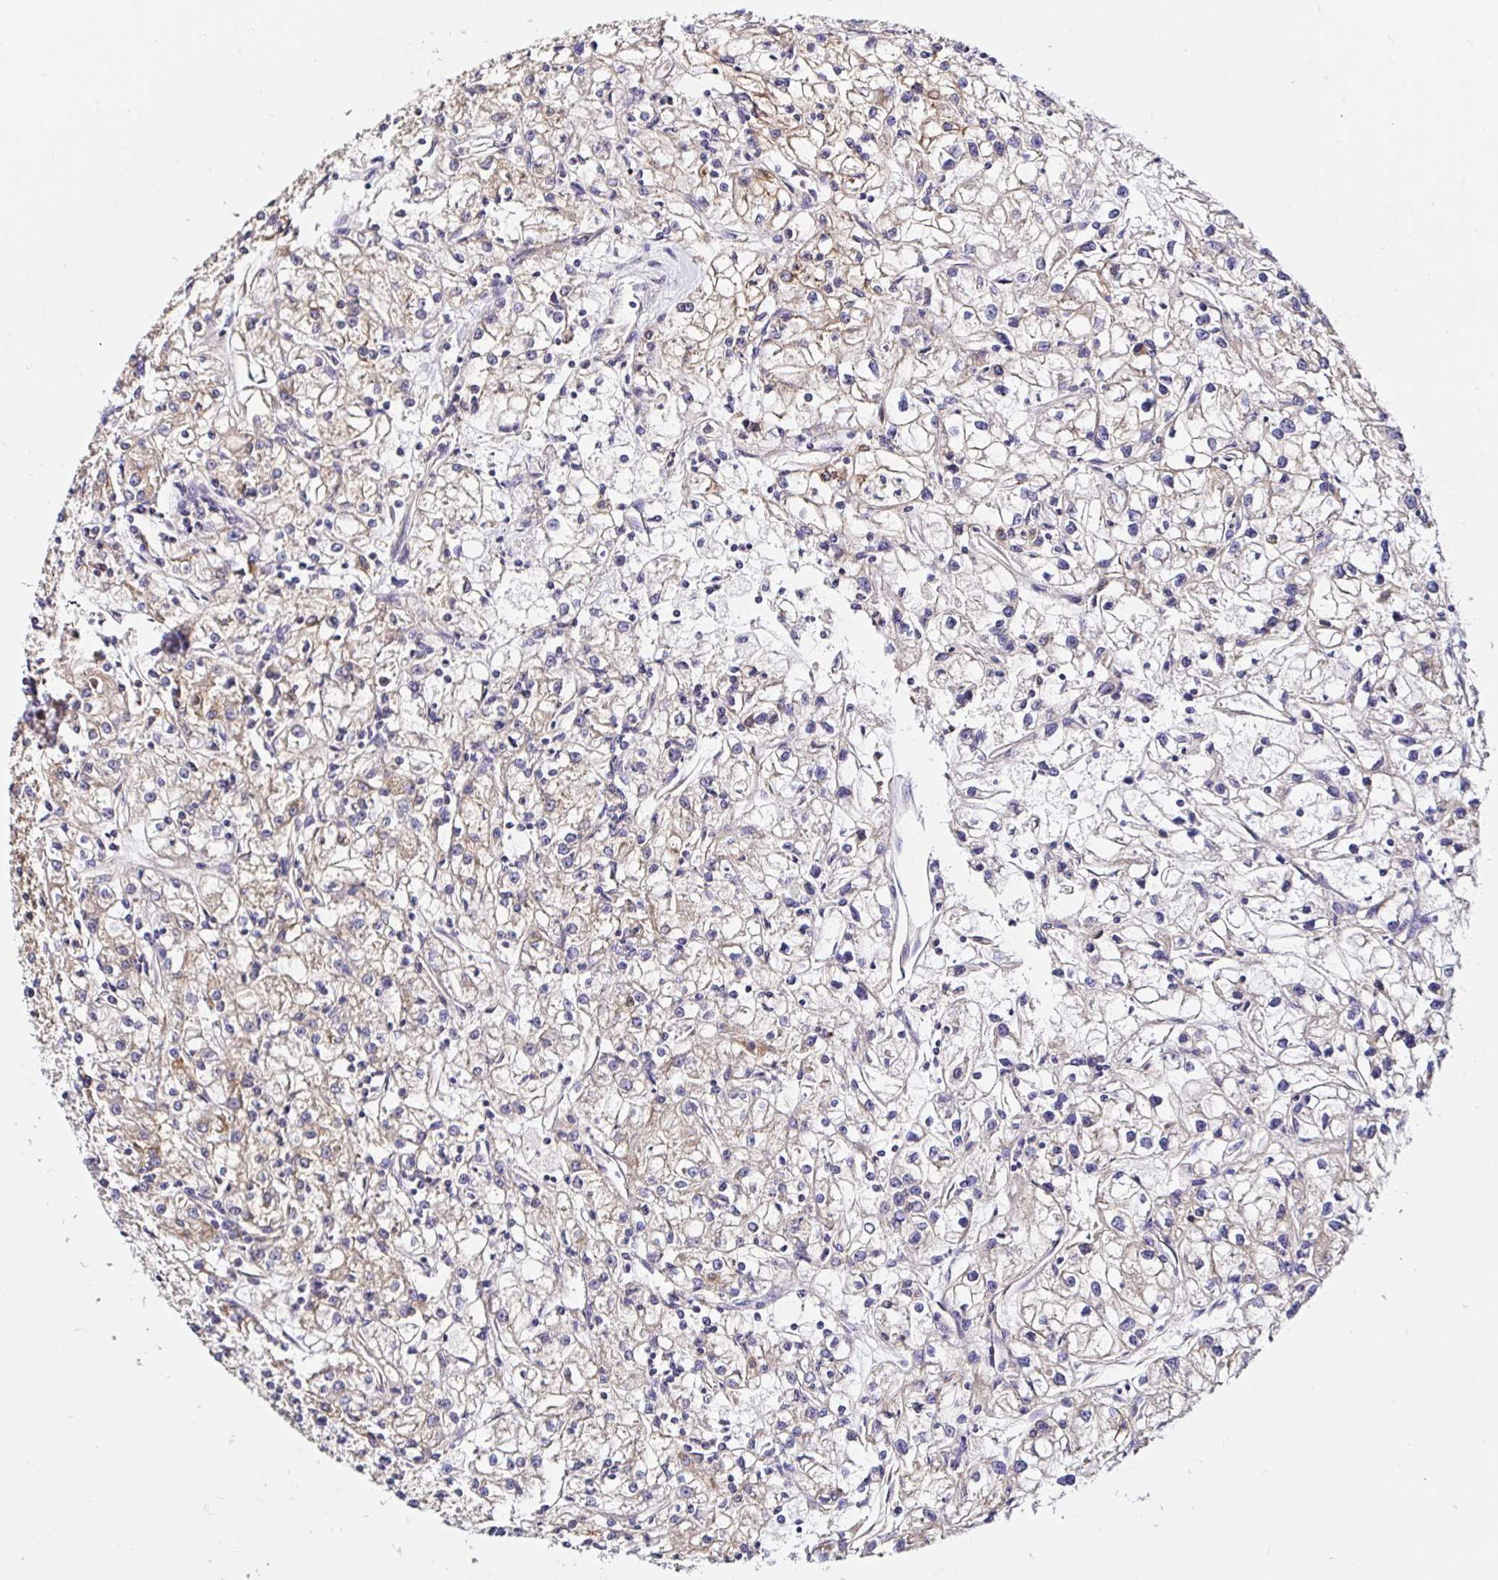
{"staining": {"intensity": "weak", "quantity": ">75%", "location": "cytoplasmic/membranous"}, "tissue": "renal cancer", "cell_type": "Tumor cells", "image_type": "cancer", "snomed": [{"axis": "morphology", "description": "Adenocarcinoma, NOS"}, {"axis": "topography", "description": "Kidney"}], "caption": "A photomicrograph of human renal cancer stained for a protein reveals weak cytoplasmic/membranous brown staining in tumor cells. Using DAB (3,3'-diaminobenzidine) (brown) and hematoxylin (blue) stains, captured at high magnification using brightfield microscopy.", "gene": "RSRP1", "patient": {"sex": "female", "age": 59}}